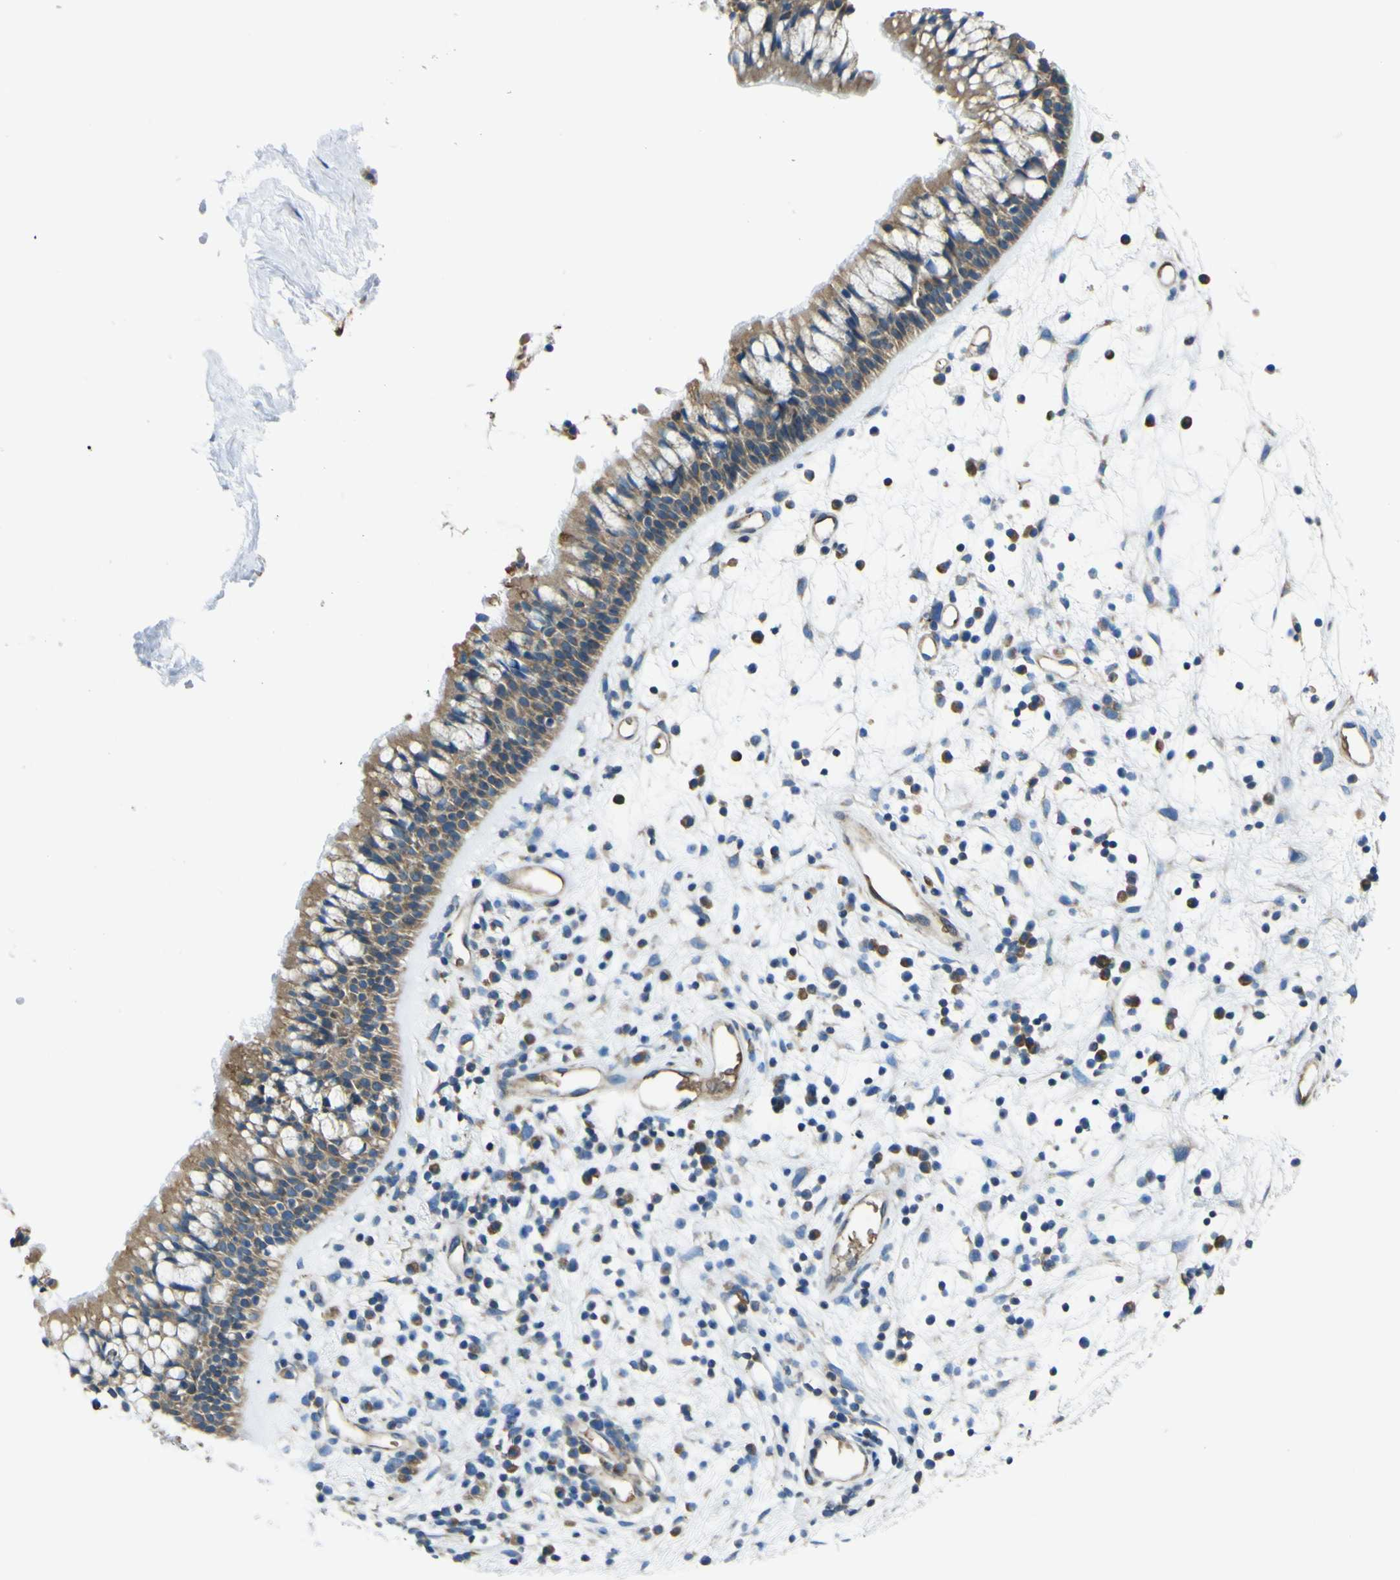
{"staining": {"intensity": "moderate", "quantity": ">75%", "location": "cytoplasmic/membranous"}, "tissue": "nasopharynx", "cell_type": "Respiratory epithelial cells", "image_type": "normal", "snomed": [{"axis": "morphology", "description": "Normal tissue, NOS"}, {"axis": "morphology", "description": "Inflammation, NOS"}, {"axis": "topography", "description": "Nasopharynx"}], "caption": "This is a histology image of IHC staining of benign nasopharynx, which shows moderate positivity in the cytoplasmic/membranous of respiratory epithelial cells.", "gene": "STIM1", "patient": {"sex": "male", "age": 48}}